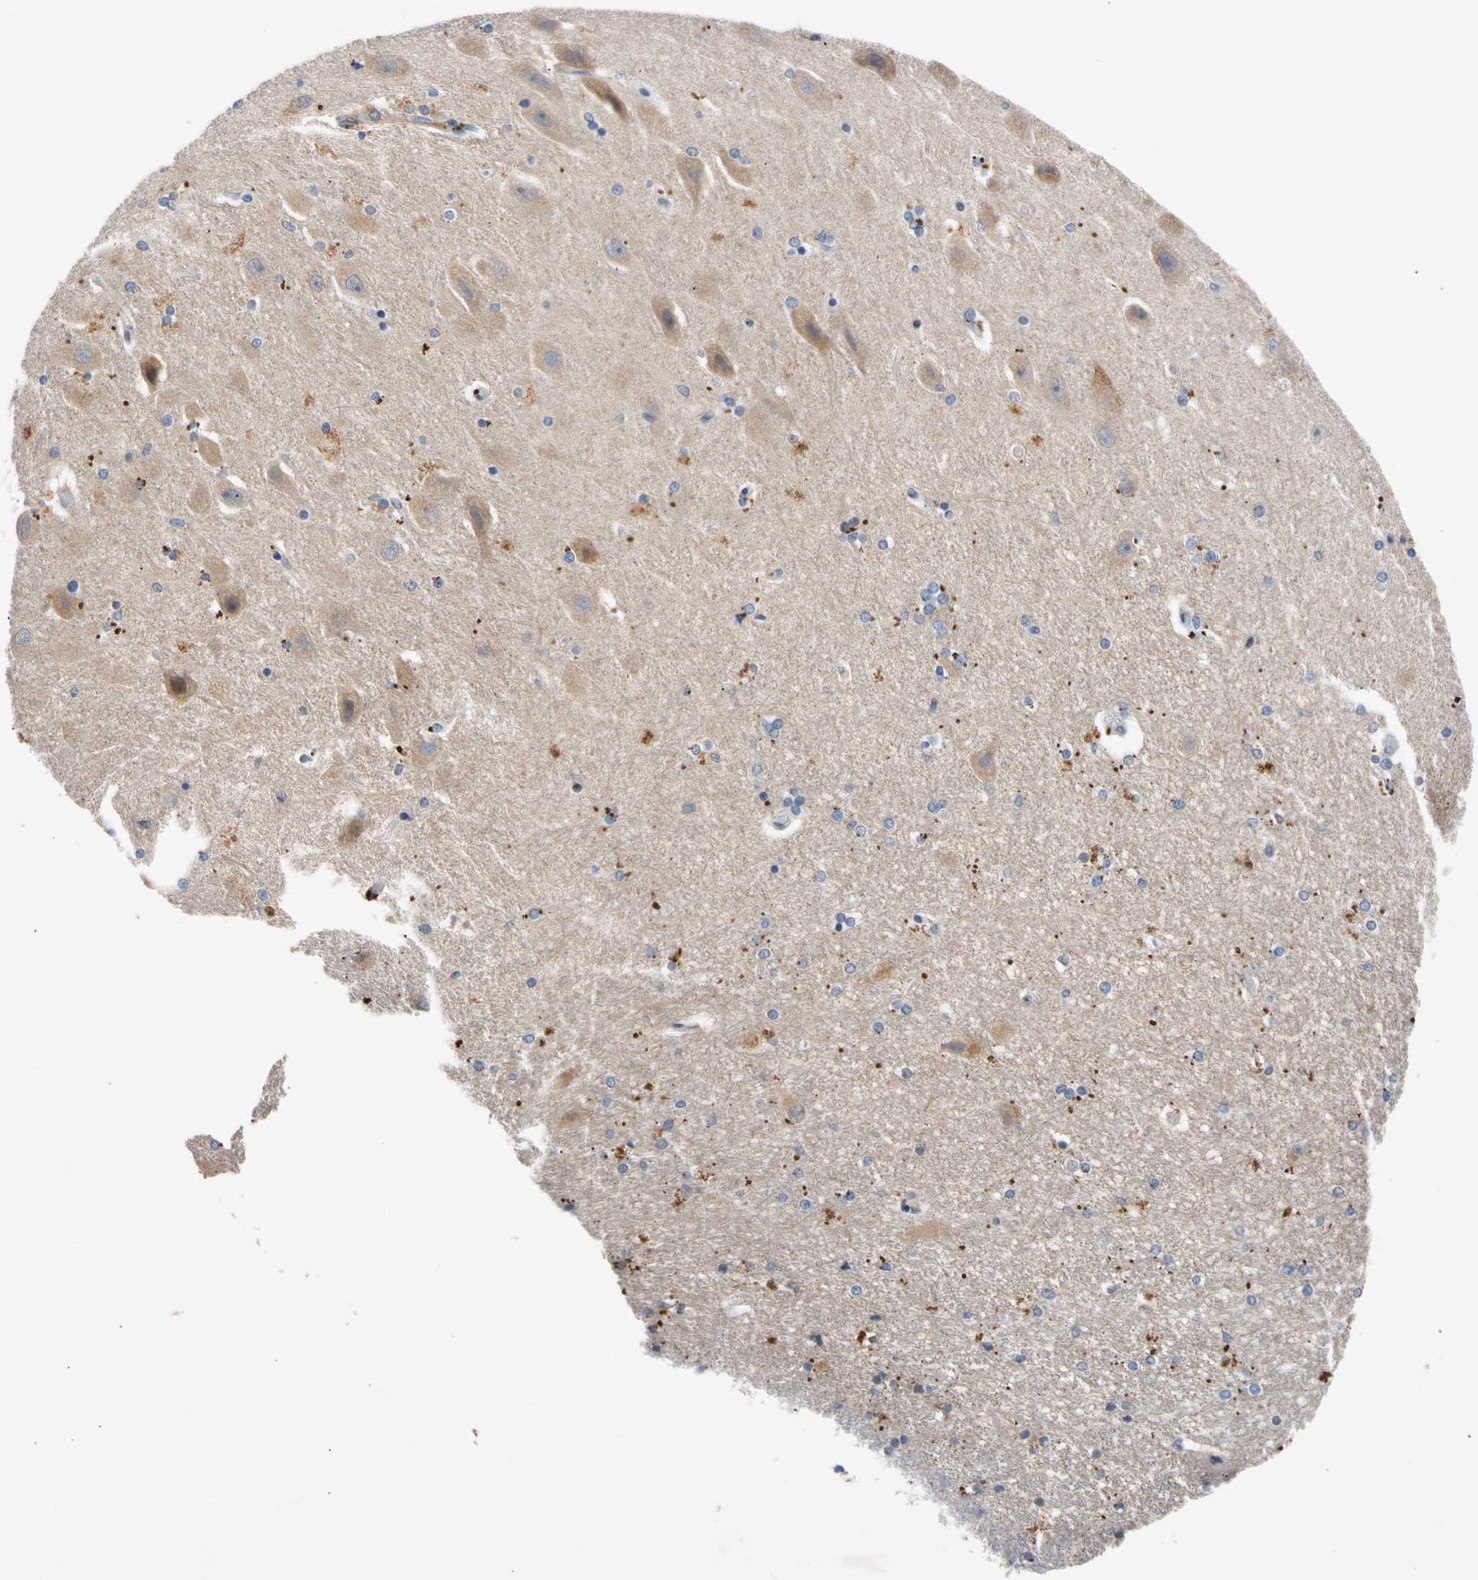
{"staining": {"intensity": "negative", "quantity": "none", "location": "none"}, "tissue": "hippocampus", "cell_type": "Glial cells", "image_type": "normal", "snomed": [{"axis": "morphology", "description": "Normal tissue, NOS"}, {"axis": "topography", "description": "Hippocampus"}], "caption": "Benign hippocampus was stained to show a protein in brown. There is no significant expression in glial cells. (DAB (3,3'-diaminobenzidine) IHC visualized using brightfield microscopy, high magnification).", "gene": "CNST", "patient": {"sex": "female", "age": 54}}